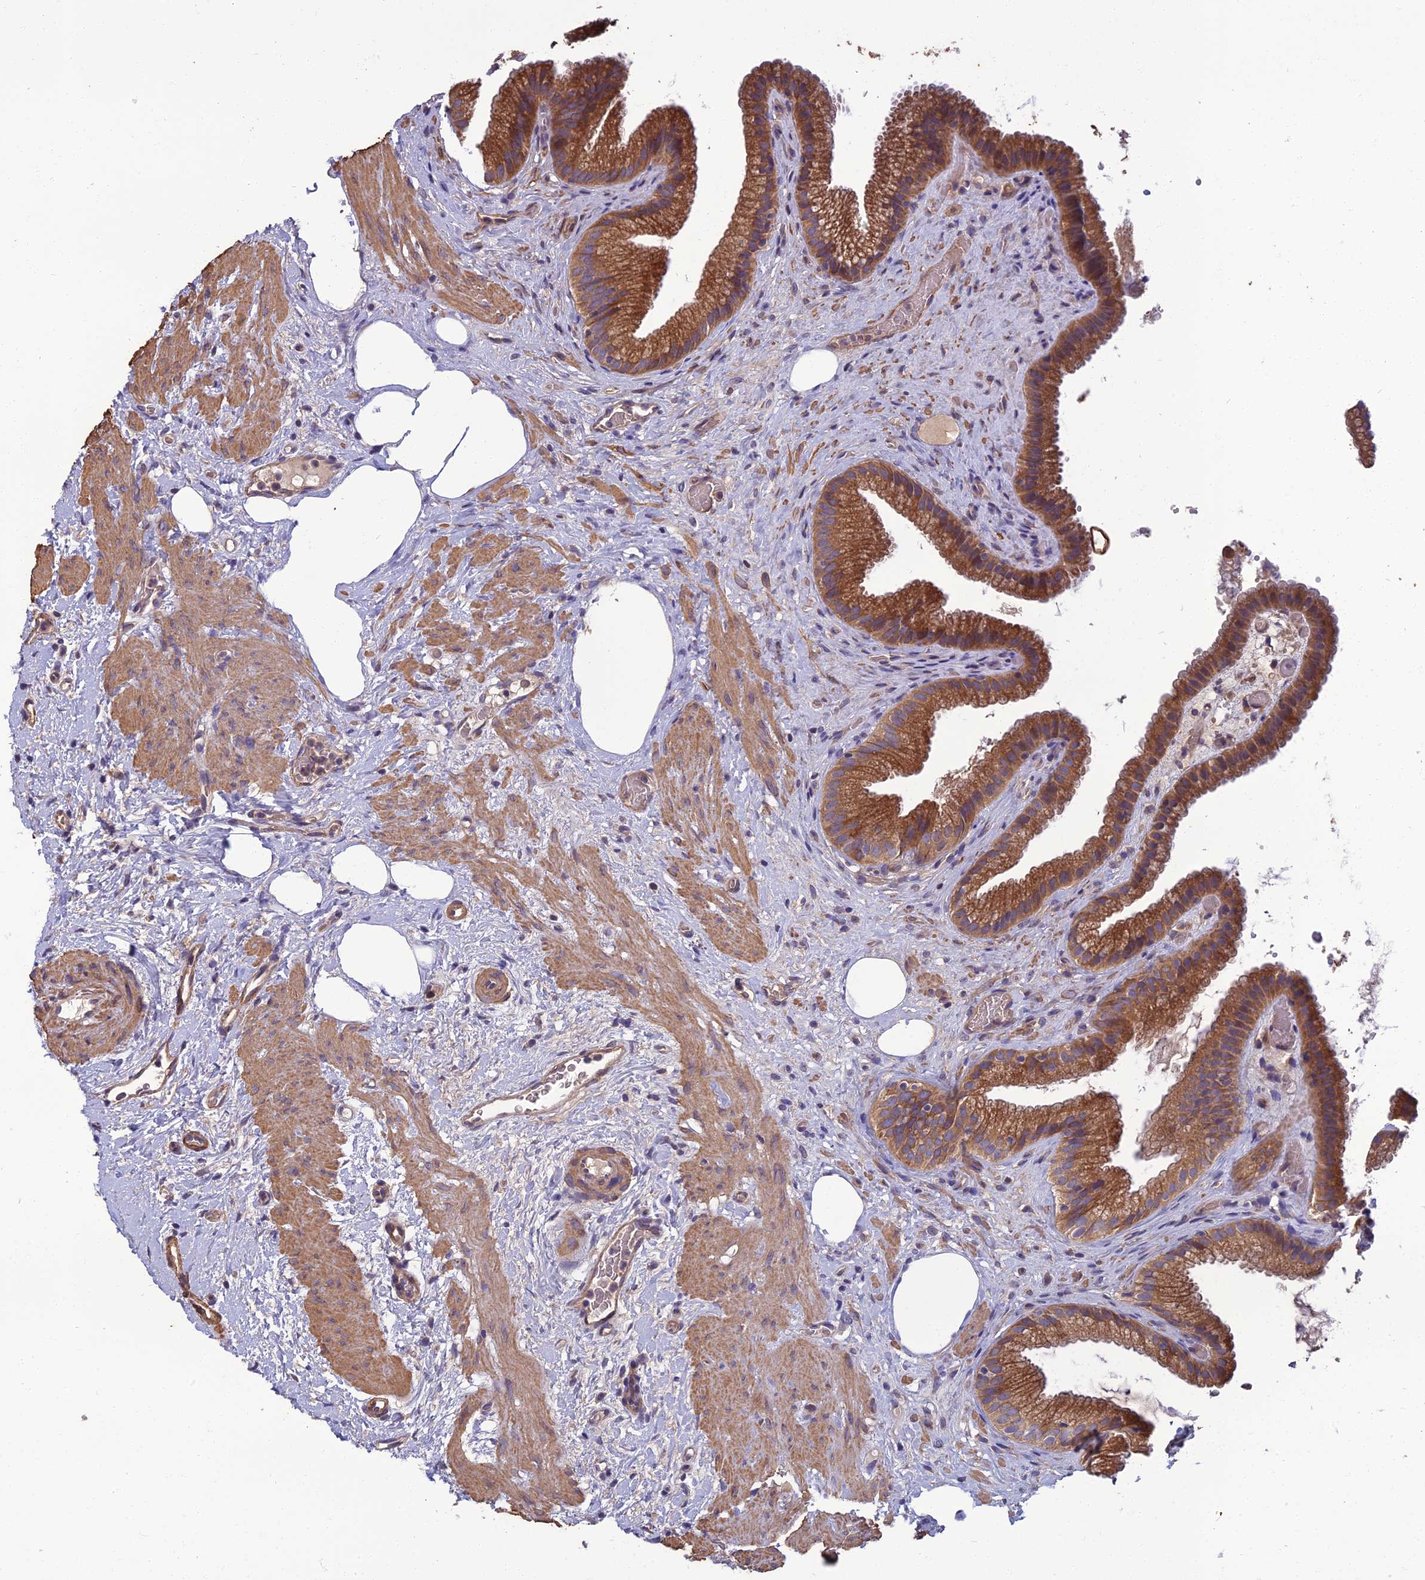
{"staining": {"intensity": "strong", "quantity": ">75%", "location": "cytoplasmic/membranous"}, "tissue": "gallbladder", "cell_type": "Glandular cells", "image_type": "normal", "snomed": [{"axis": "morphology", "description": "Normal tissue, NOS"}, {"axis": "morphology", "description": "Inflammation, NOS"}, {"axis": "topography", "description": "Gallbladder"}], "caption": "Strong cytoplasmic/membranous positivity is seen in approximately >75% of glandular cells in unremarkable gallbladder. (DAB IHC with brightfield microscopy, high magnification).", "gene": "WDR24", "patient": {"sex": "male", "age": 51}}